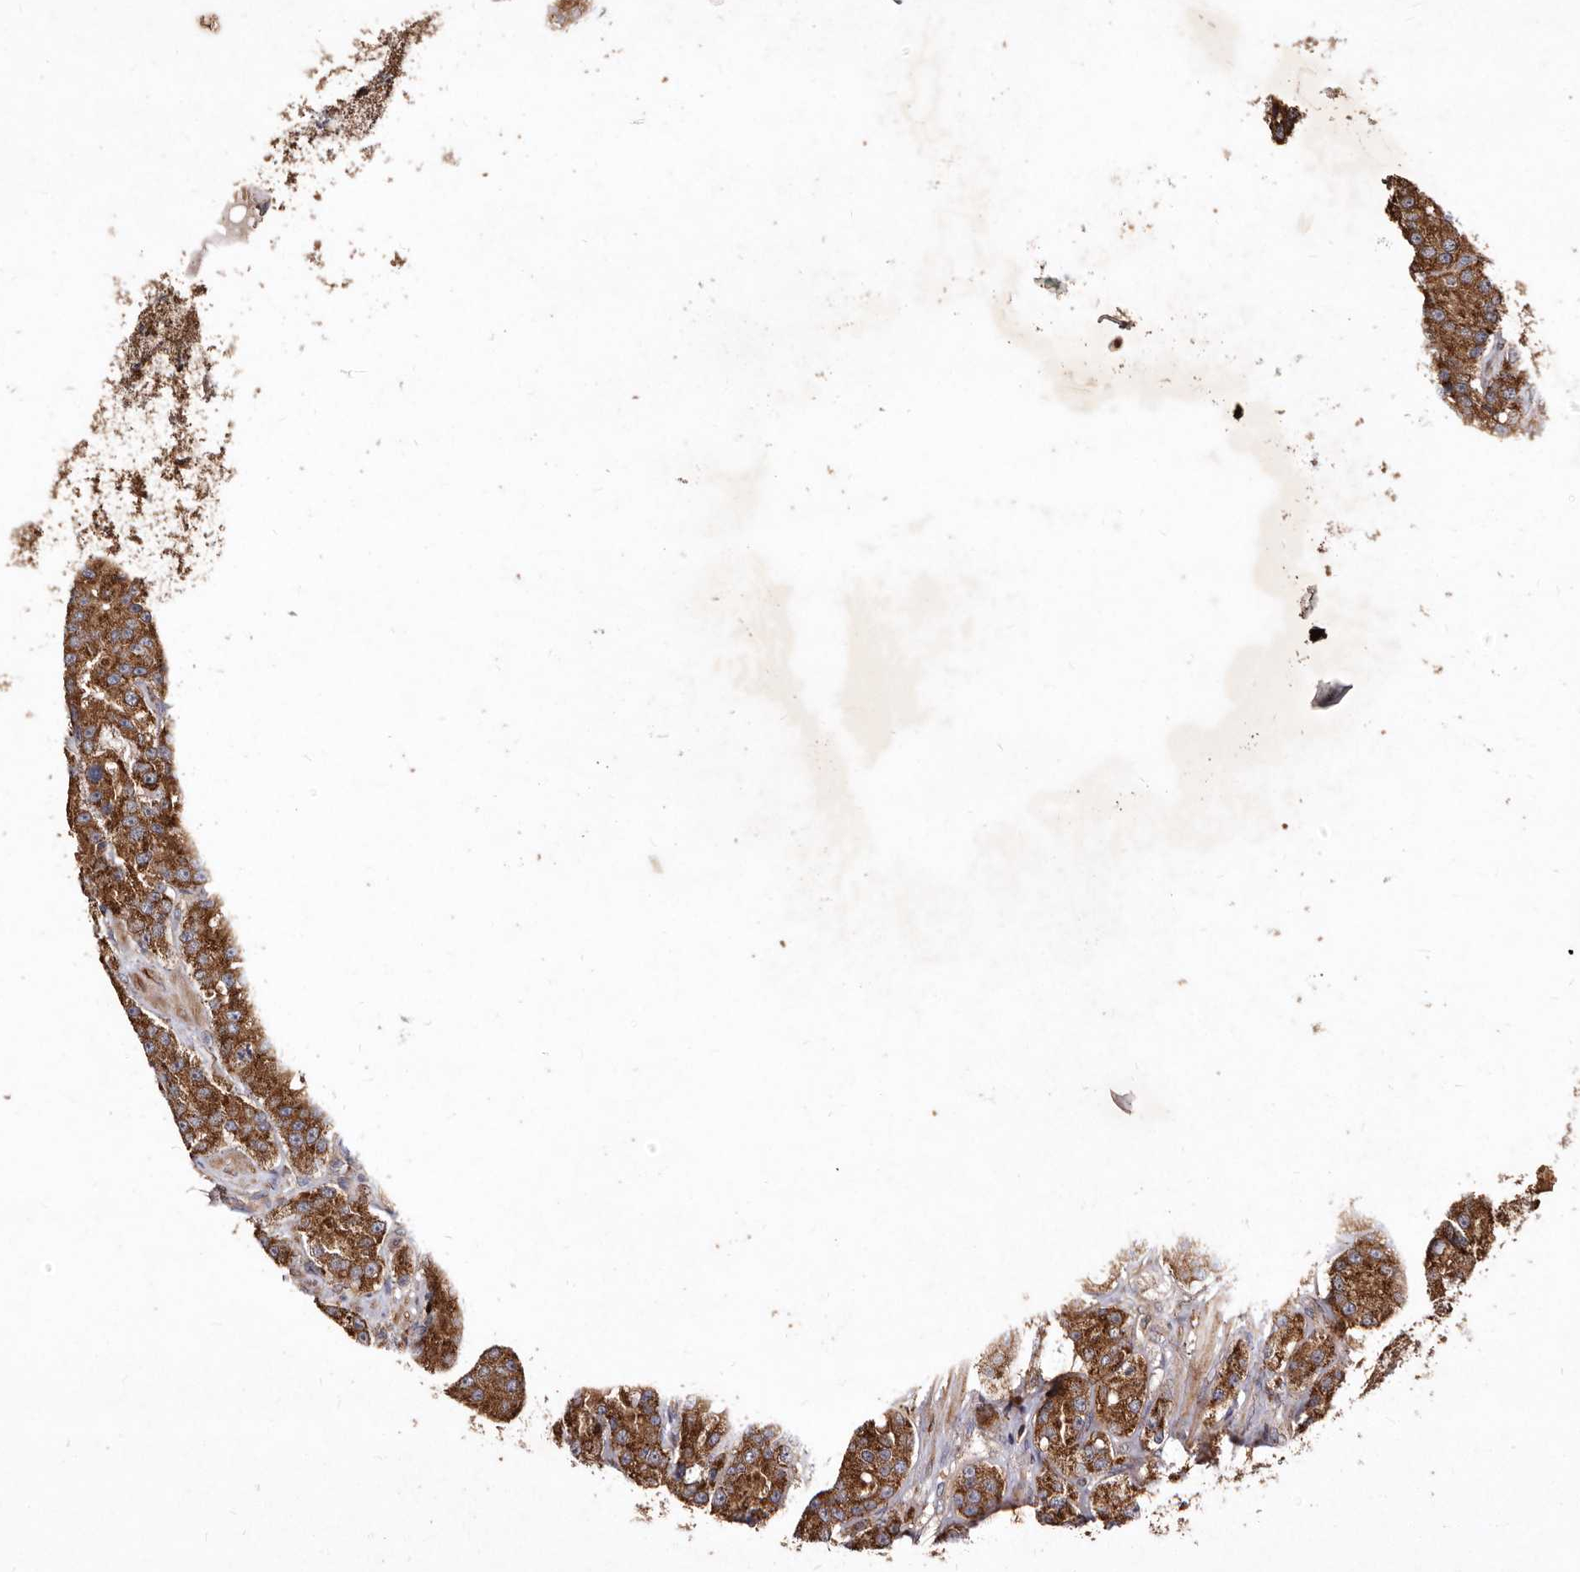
{"staining": {"intensity": "moderate", "quantity": ">75%", "location": "cytoplasmic/membranous"}, "tissue": "prostate cancer", "cell_type": "Tumor cells", "image_type": "cancer", "snomed": [{"axis": "morphology", "description": "Adenocarcinoma, High grade"}, {"axis": "topography", "description": "Prostate"}], "caption": "Tumor cells display medium levels of moderate cytoplasmic/membranous positivity in approximately >75% of cells in human prostate cancer. The protein is shown in brown color, while the nuclei are stained blue.", "gene": "STEAP2", "patient": {"sex": "male", "age": 60}}